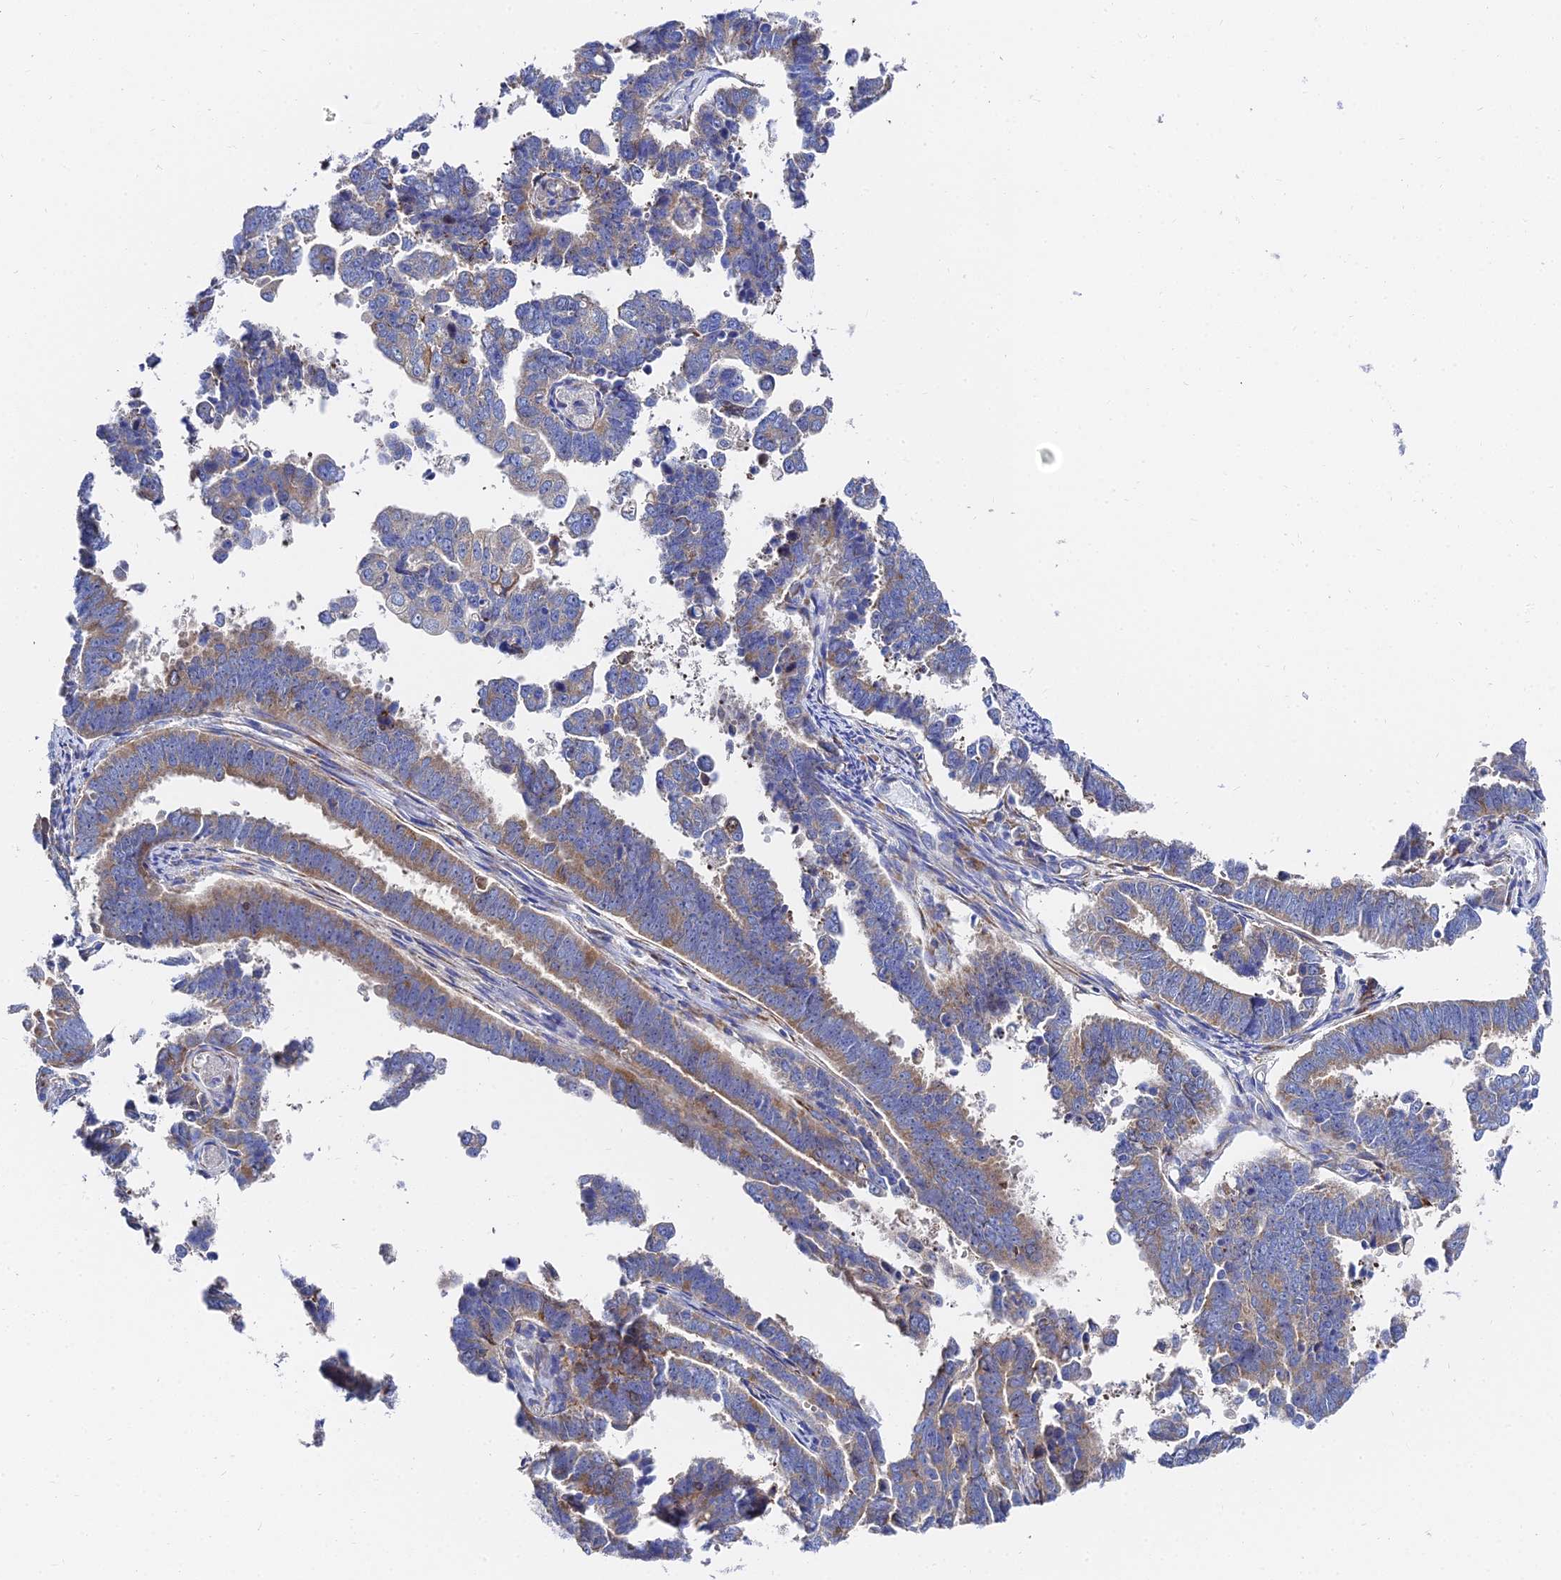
{"staining": {"intensity": "moderate", "quantity": "25%-75%", "location": "cytoplasmic/membranous"}, "tissue": "endometrial cancer", "cell_type": "Tumor cells", "image_type": "cancer", "snomed": [{"axis": "morphology", "description": "Adenocarcinoma, NOS"}, {"axis": "topography", "description": "Endometrium"}], "caption": "Adenocarcinoma (endometrial) tissue shows moderate cytoplasmic/membranous positivity in approximately 25%-75% of tumor cells", "gene": "PTTG1", "patient": {"sex": "female", "age": 75}}